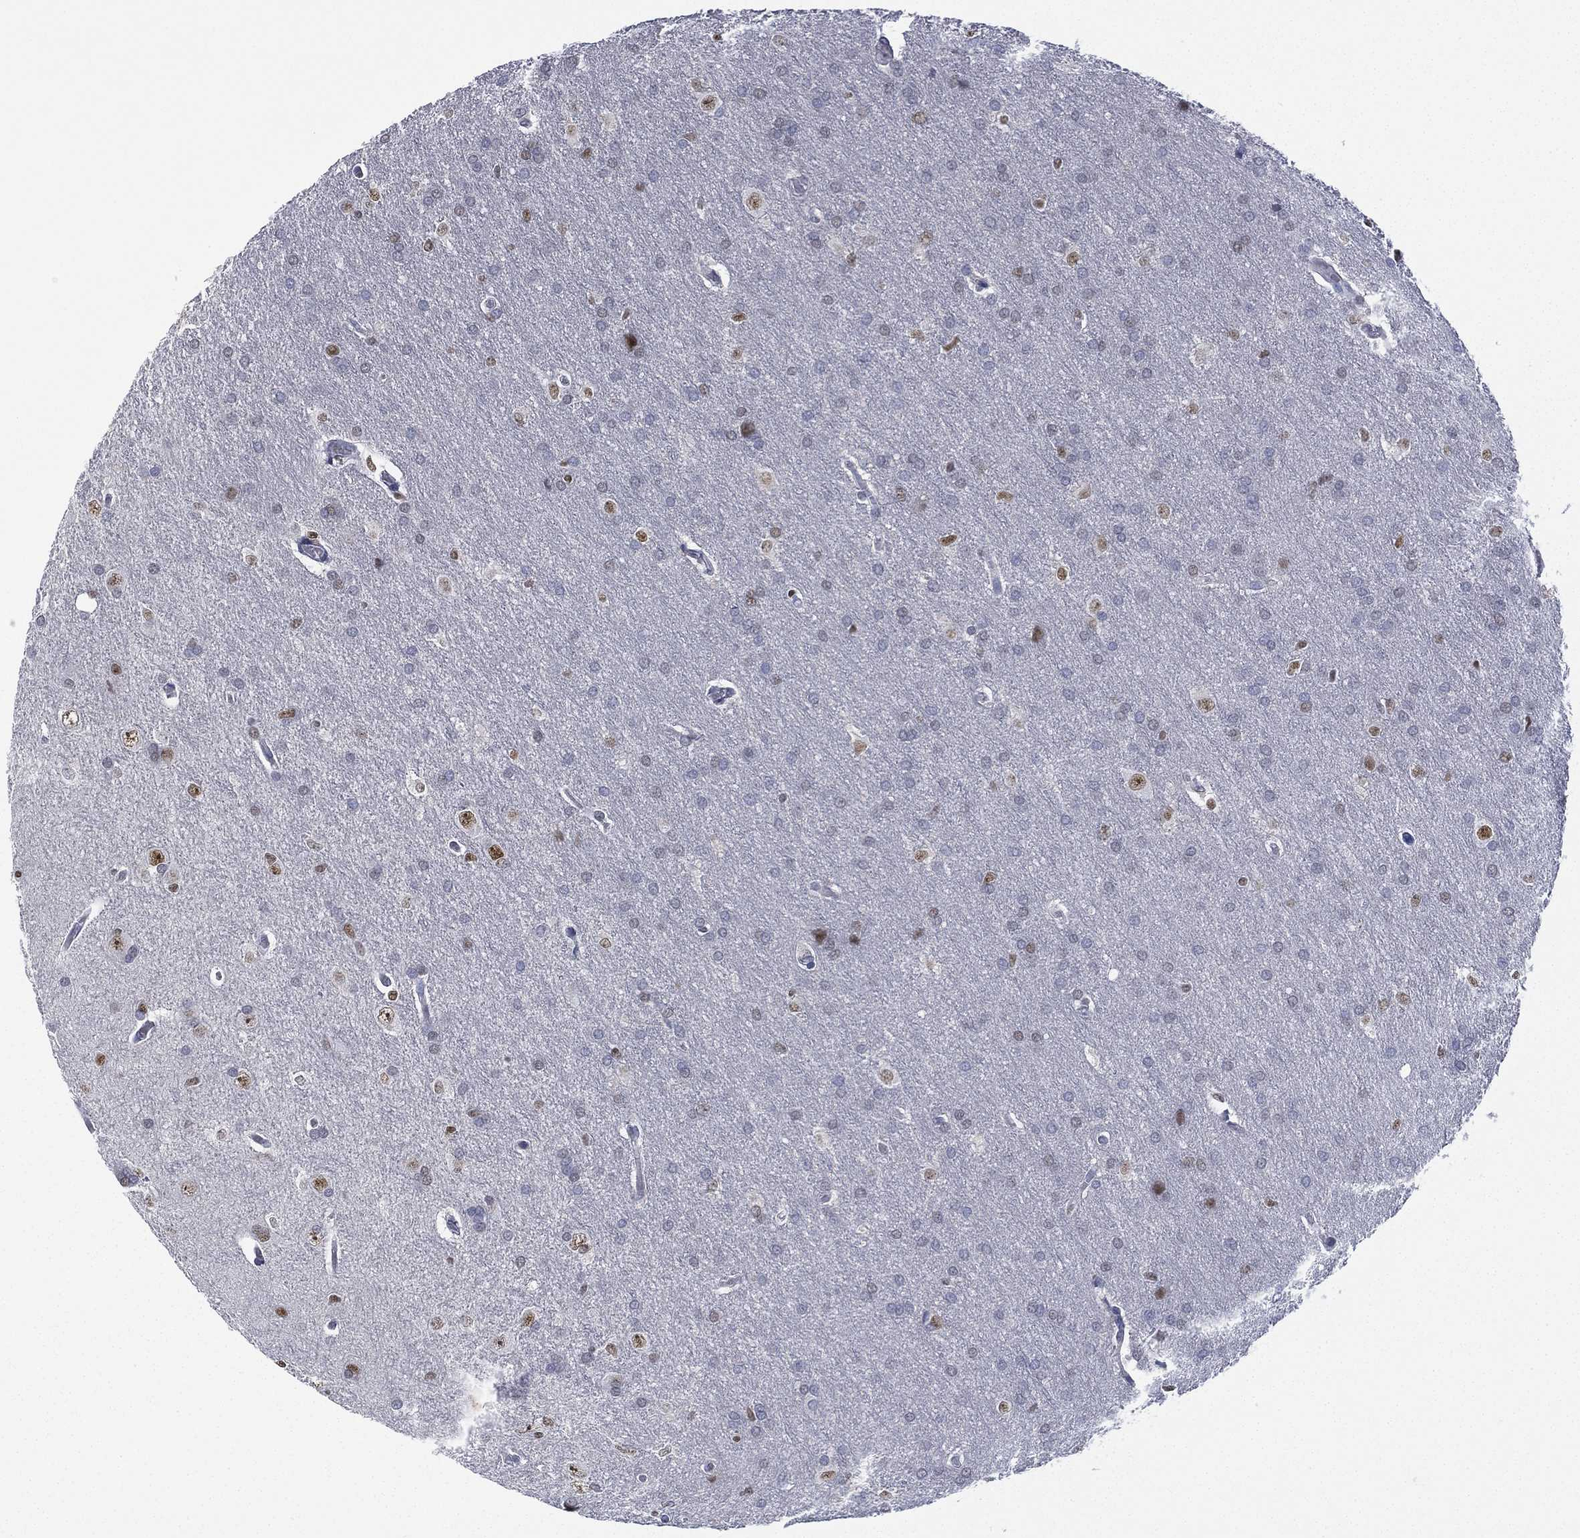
{"staining": {"intensity": "negative", "quantity": "none", "location": "none"}, "tissue": "glioma", "cell_type": "Tumor cells", "image_type": "cancer", "snomed": [{"axis": "morphology", "description": "Glioma, malignant, Low grade"}, {"axis": "topography", "description": "Brain"}], "caption": "Tumor cells are negative for brown protein staining in glioma.", "gene": "ZNF711", "patient": {"sex": "female", "age": 32}}